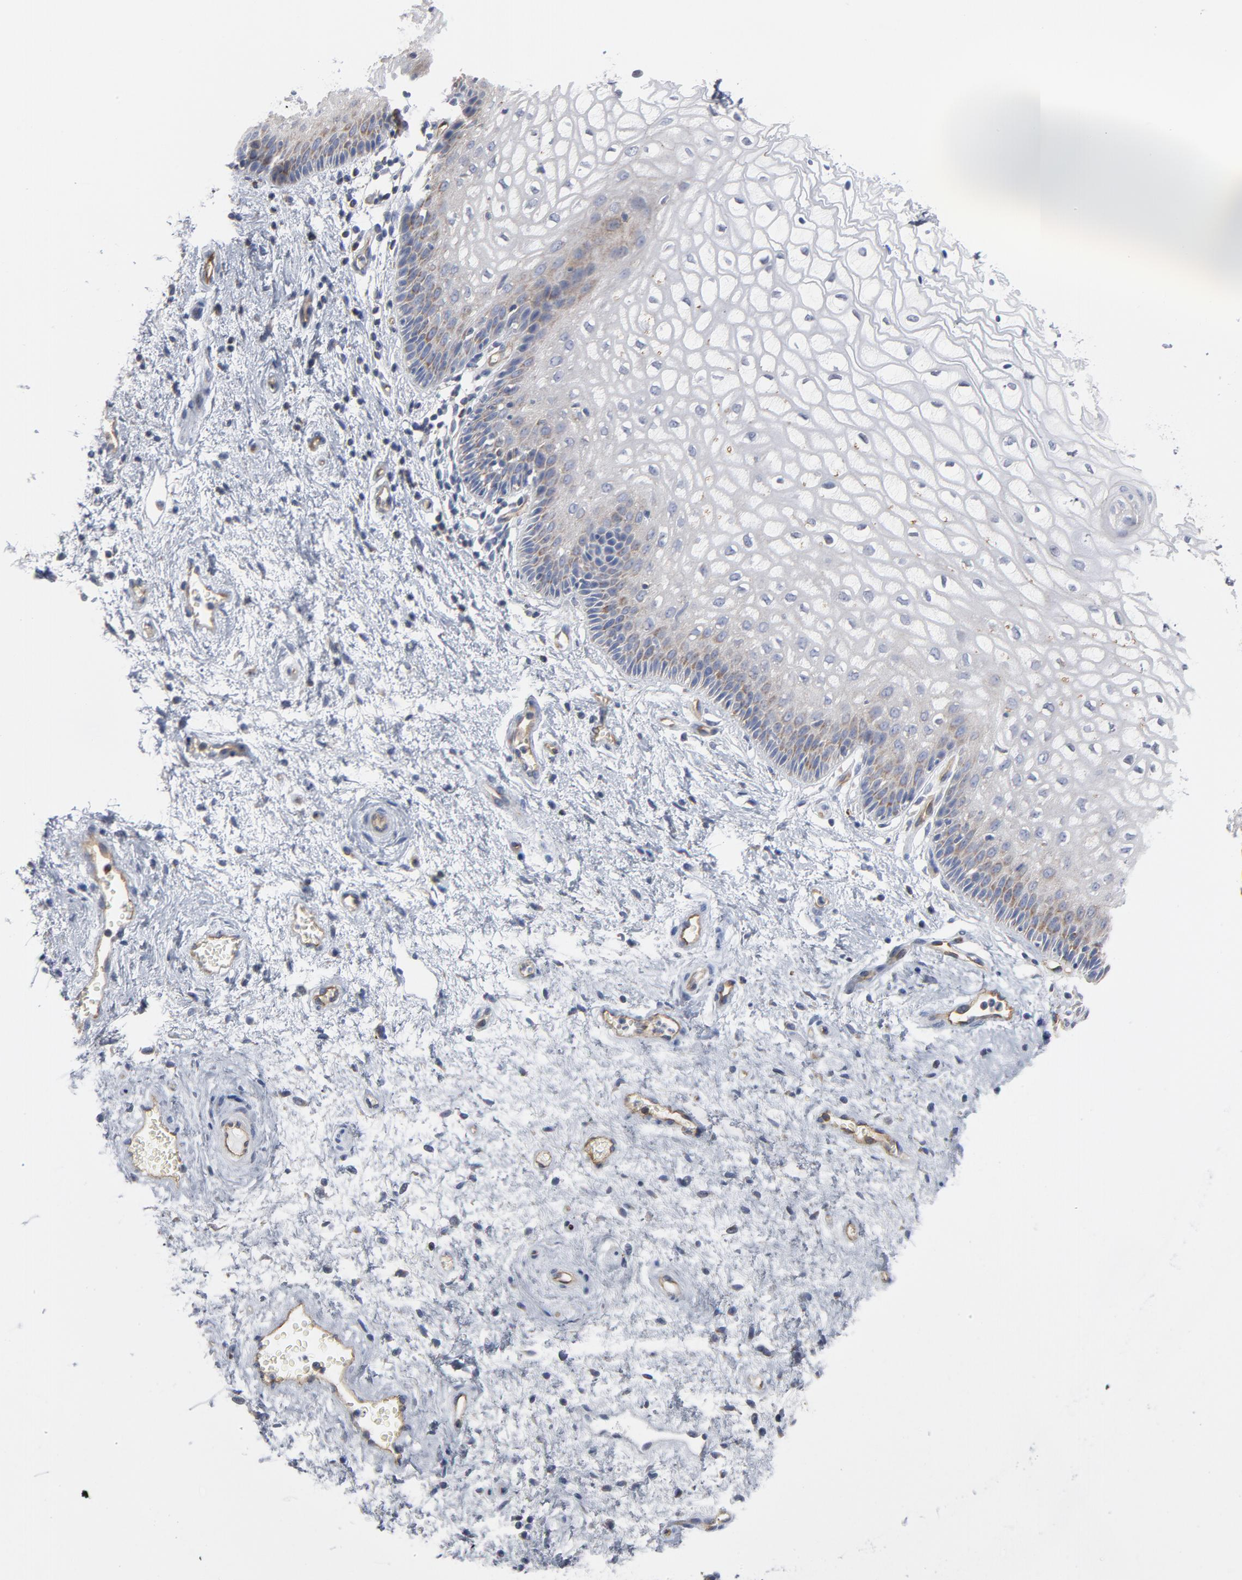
{"staining": {"intensity": "weak", "quantity": "<25%", "location": "cytoplasmic/membranous"}, "tissue": "vagina", "cell_type": "Squamous epithelial cells", "image_type": "normal", "snomed": [{"axis": "morphology", "description": "Normal tissue, NOS"}, {"axis": "topography", "description": "Vagina"}], "caption": "Immunohistochemistry (IHC) histopathology image of normal vagina: human vagina stained with DAB (3,3'-diaminobenzidine) reveals no significant protein staining in squamous epithelial cells.", "gene": "OXA1L", "patient": {"sex": "female", "age": 34}}